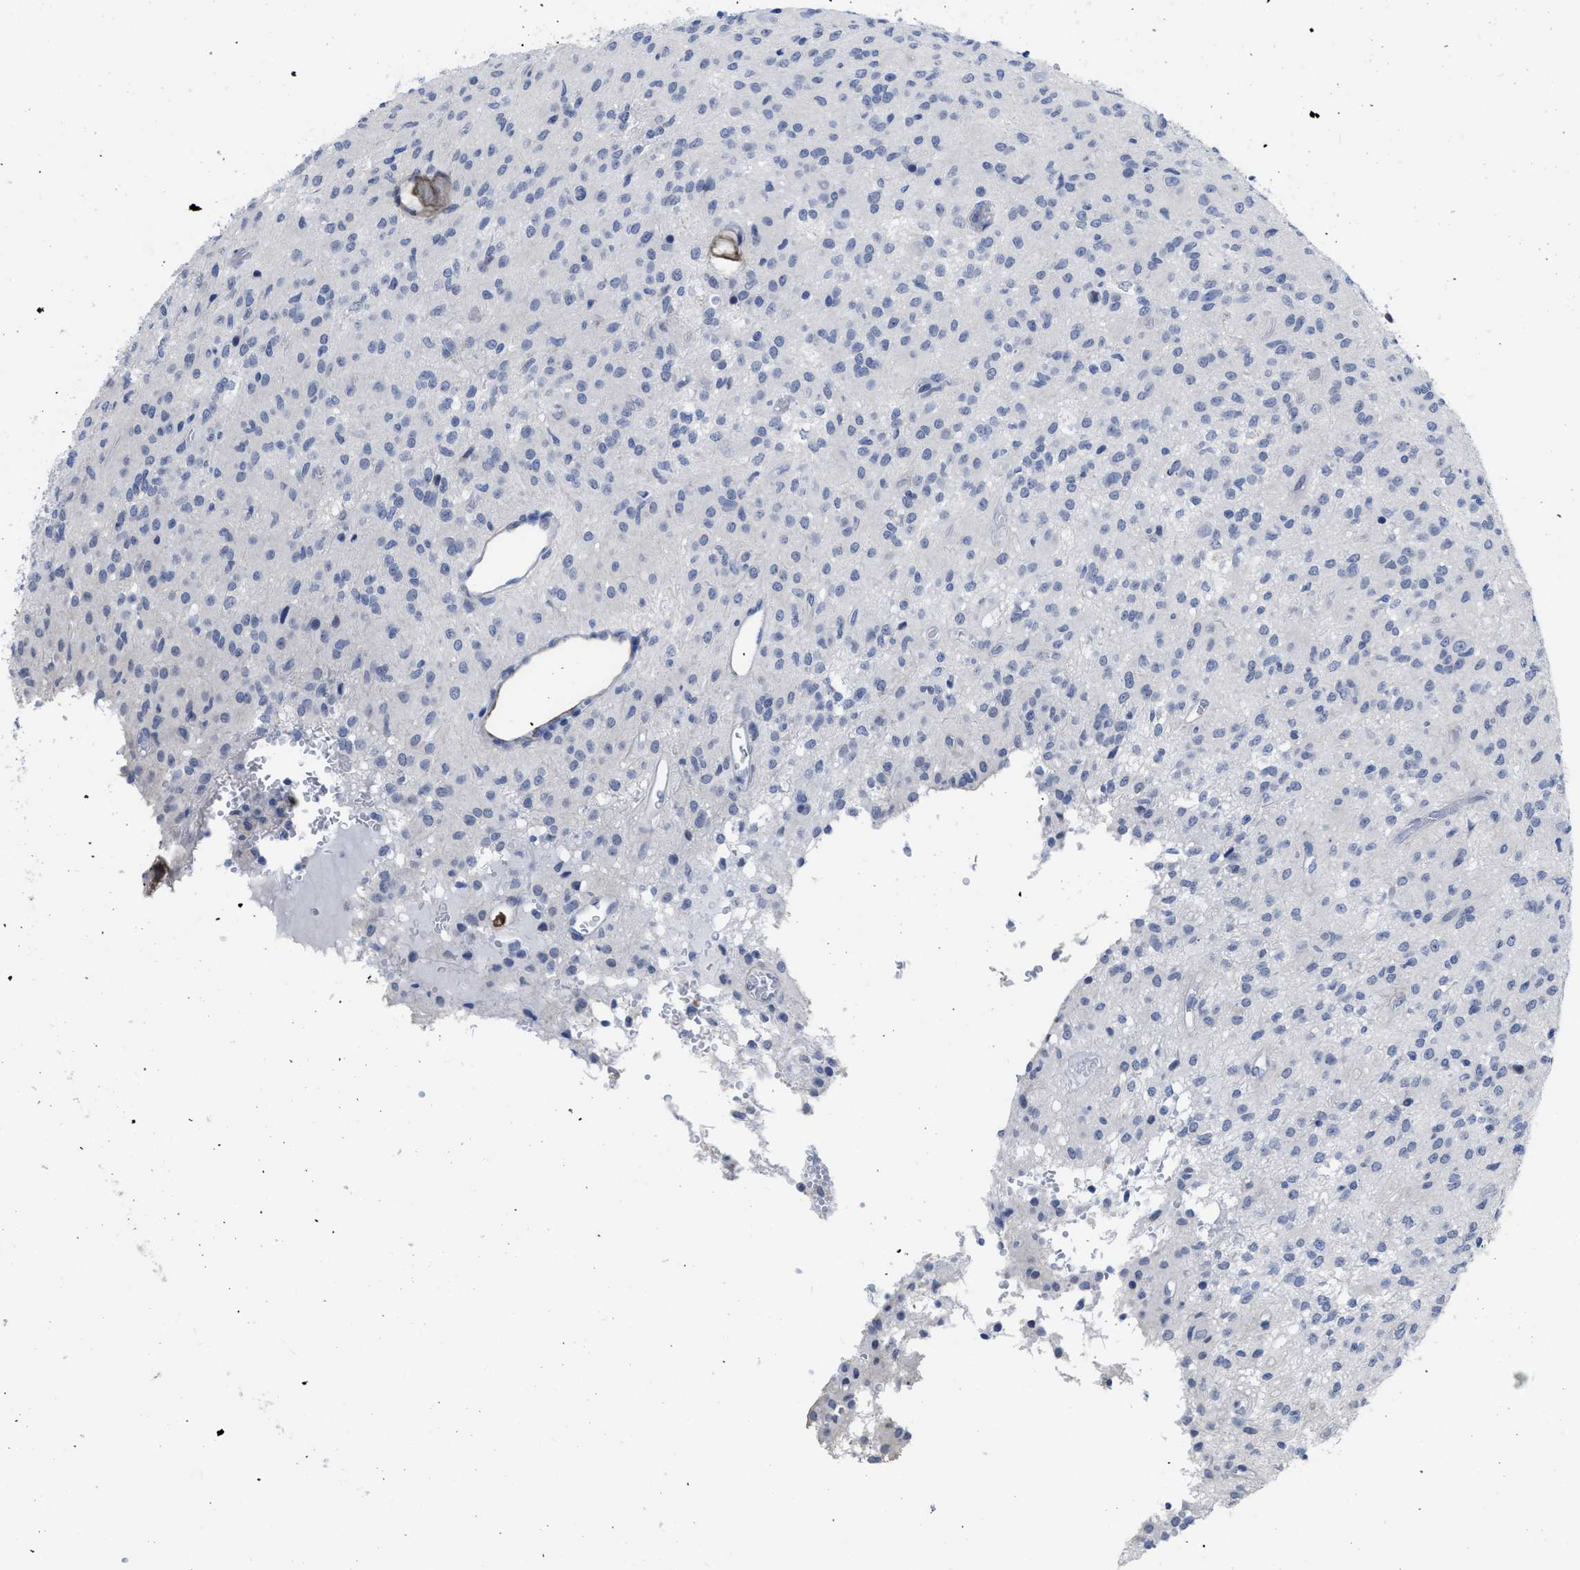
{"staining": {"intensity": "negative", "quantity": "none", "location": "none"}, "tissue": "glioma", "cell_type": "Tumor cells", "image_type": "cancer", "snomed": [{"axis": "morphology", "description": "Glioma, malignant, High grade"}, {"axis": "topography", "description": "Brain"}], "caption": "Tumor cells are negative for brown protein staining in glioma. (DAB IHC with hematoxylin counter stain).", "gene": "ACKR1", "patient": {"sex": "female", "age": 59}}